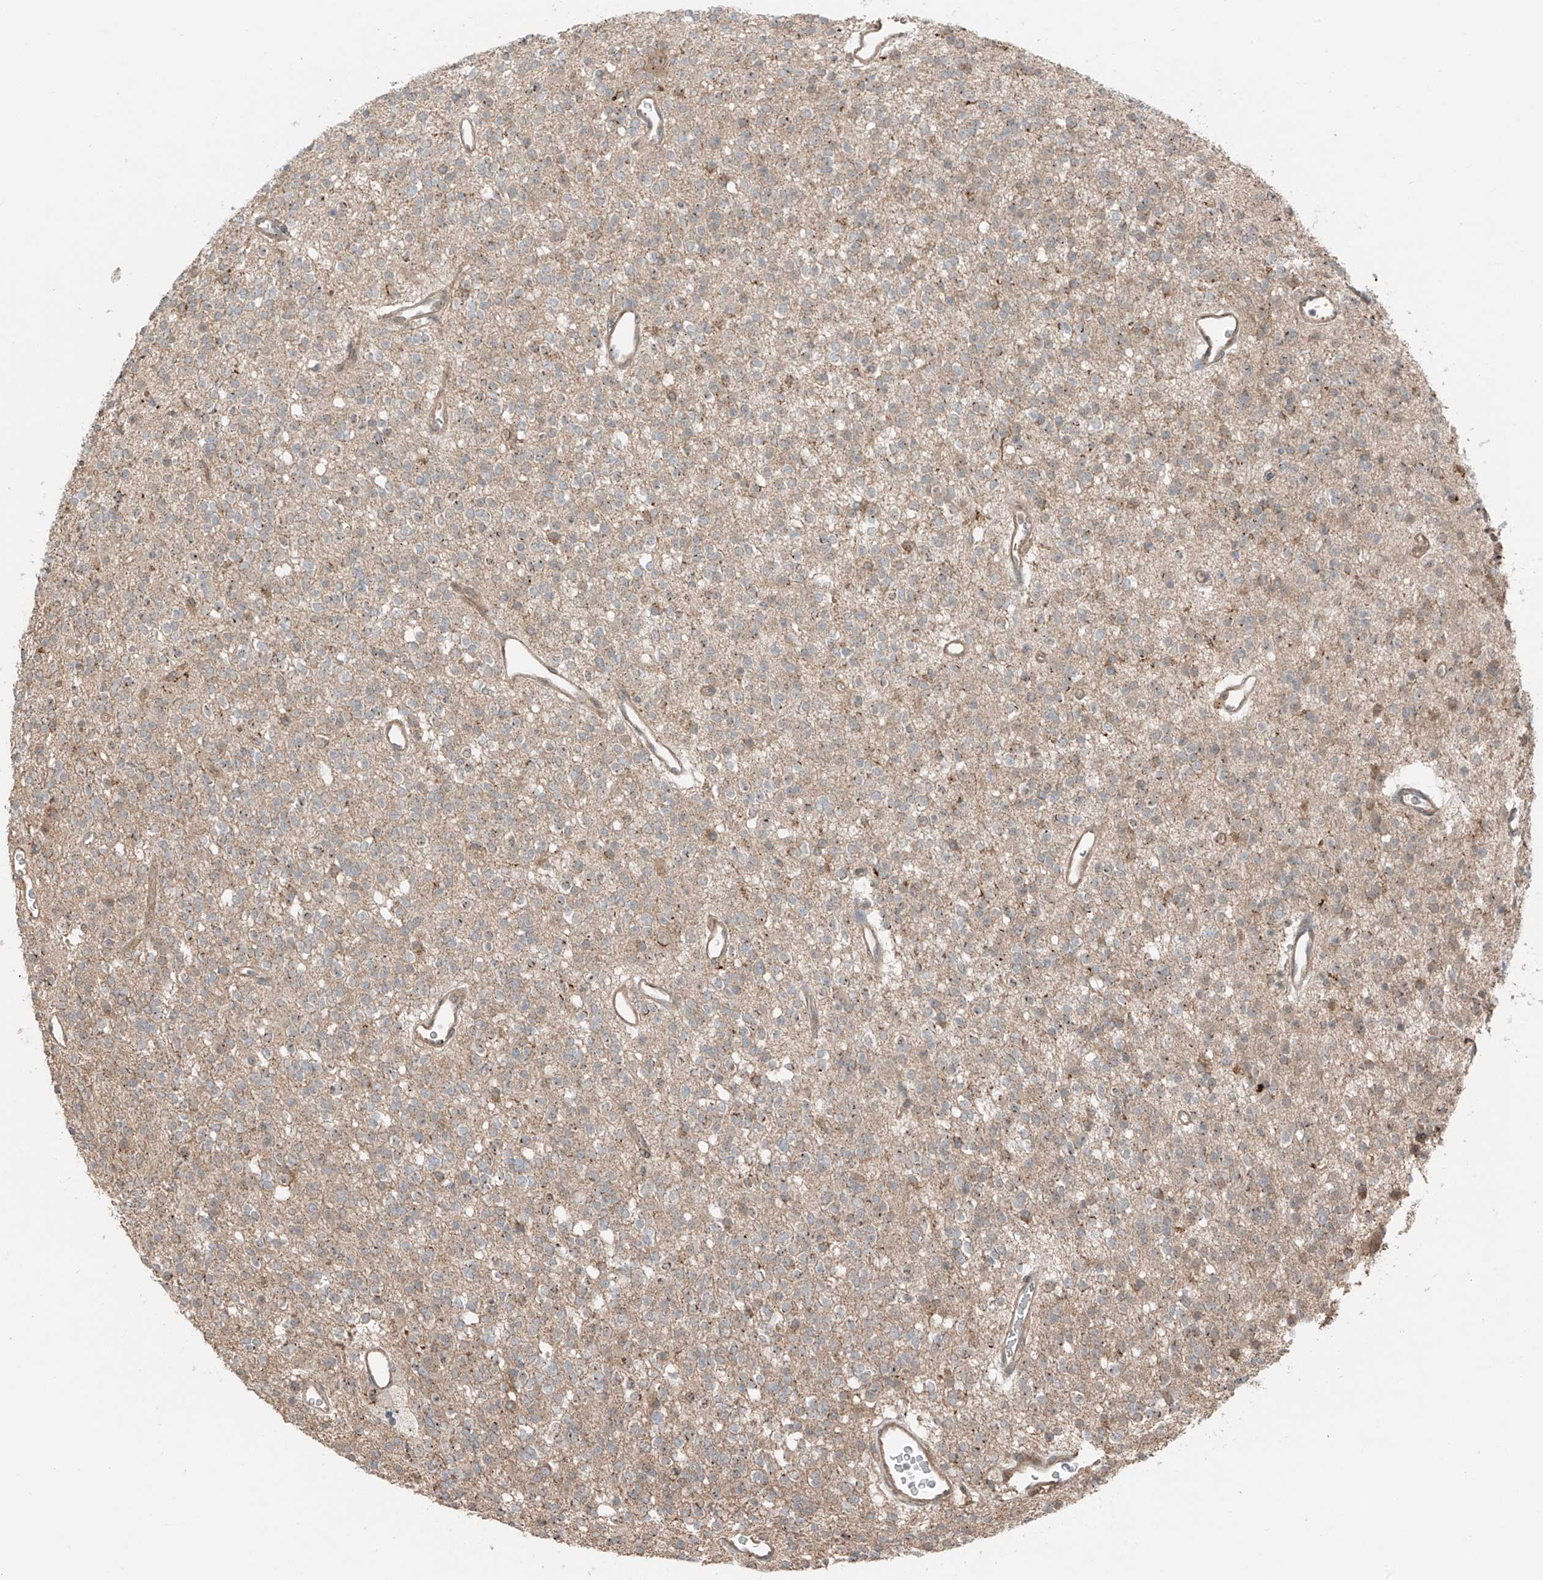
{"staining": {"intensity": "weak", "quantity": "25%-75%", "location": "cytoplasmic/membranous"}, "tissue": "glioma", "cell_type": "Tumor cells", "image_type": "cancer", "snomed": [{"axis": "morphology", "description": "Glioma, malignant, High grade"}, {"axis": "topography", "description": "Brain"}], "caption": "Immunohistochemical staining of high-grade glioma (malignant) displays low levels of weak cytoplasmic/membranous expression in about 25%-75% of tumor cells.", "gene": "CEP162", "patient": {"sex": "male", "age": 34}}